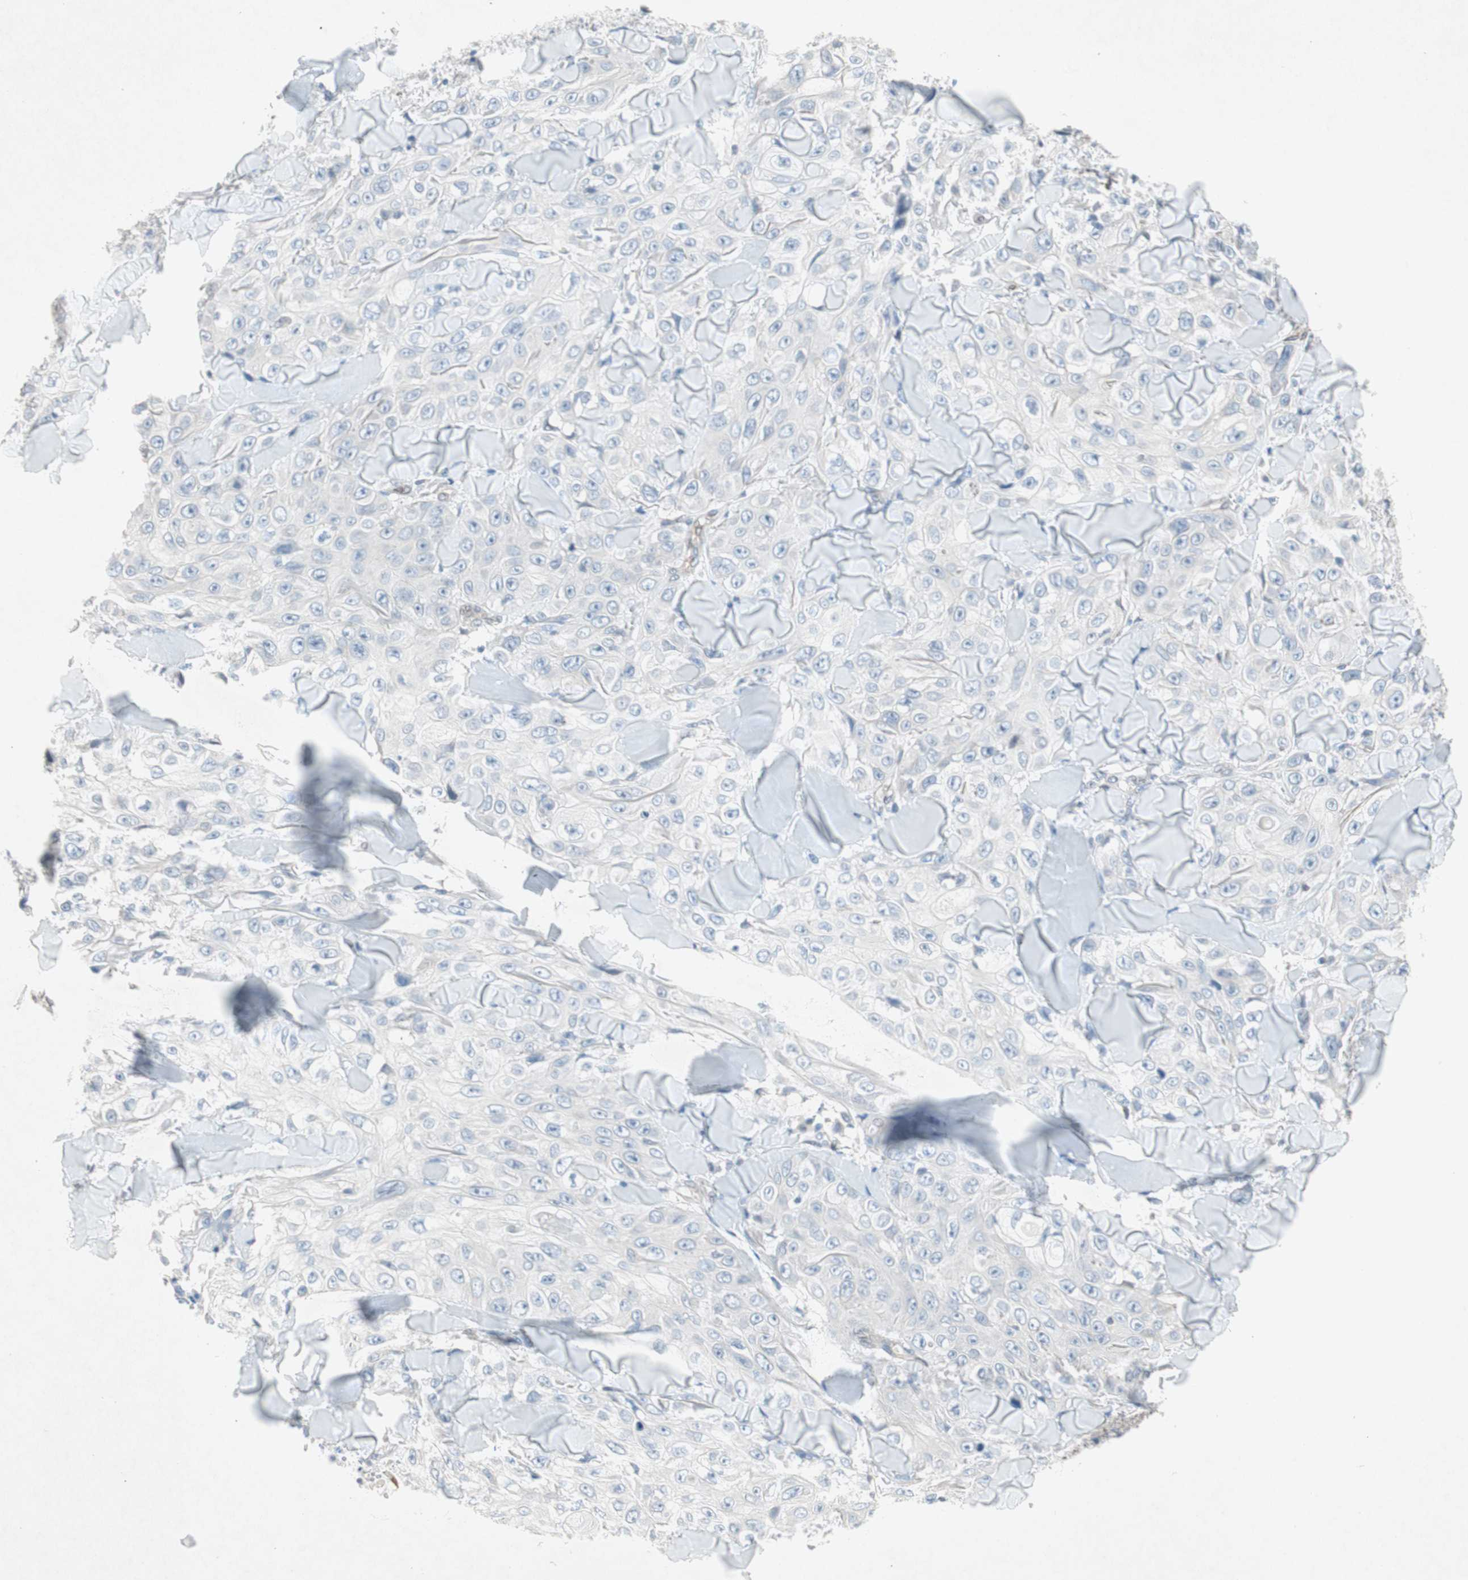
{"staining": {"intensity": "negative", "quantity": "none", "location": "none"}, "tissue": "skin cancer", "cell_type": "Tumor cells", "image_type": "cancer", "snomed": [{"axis": "morphology", "description": "Squamous cell carcinoma, NOS"}, {"axis": "topography", "description": "Skin"}], "caption": "The photomicrograph demonstrates no significant staining in tumor cells of skin cancer. The staining is performed using DAB (3,3'-diaminobenzidine) brown chromogen with nuclei counter-stained in using hematoxylin.", "gene": "ARNT2", "patient": {"sex": "male", "age": 86}}